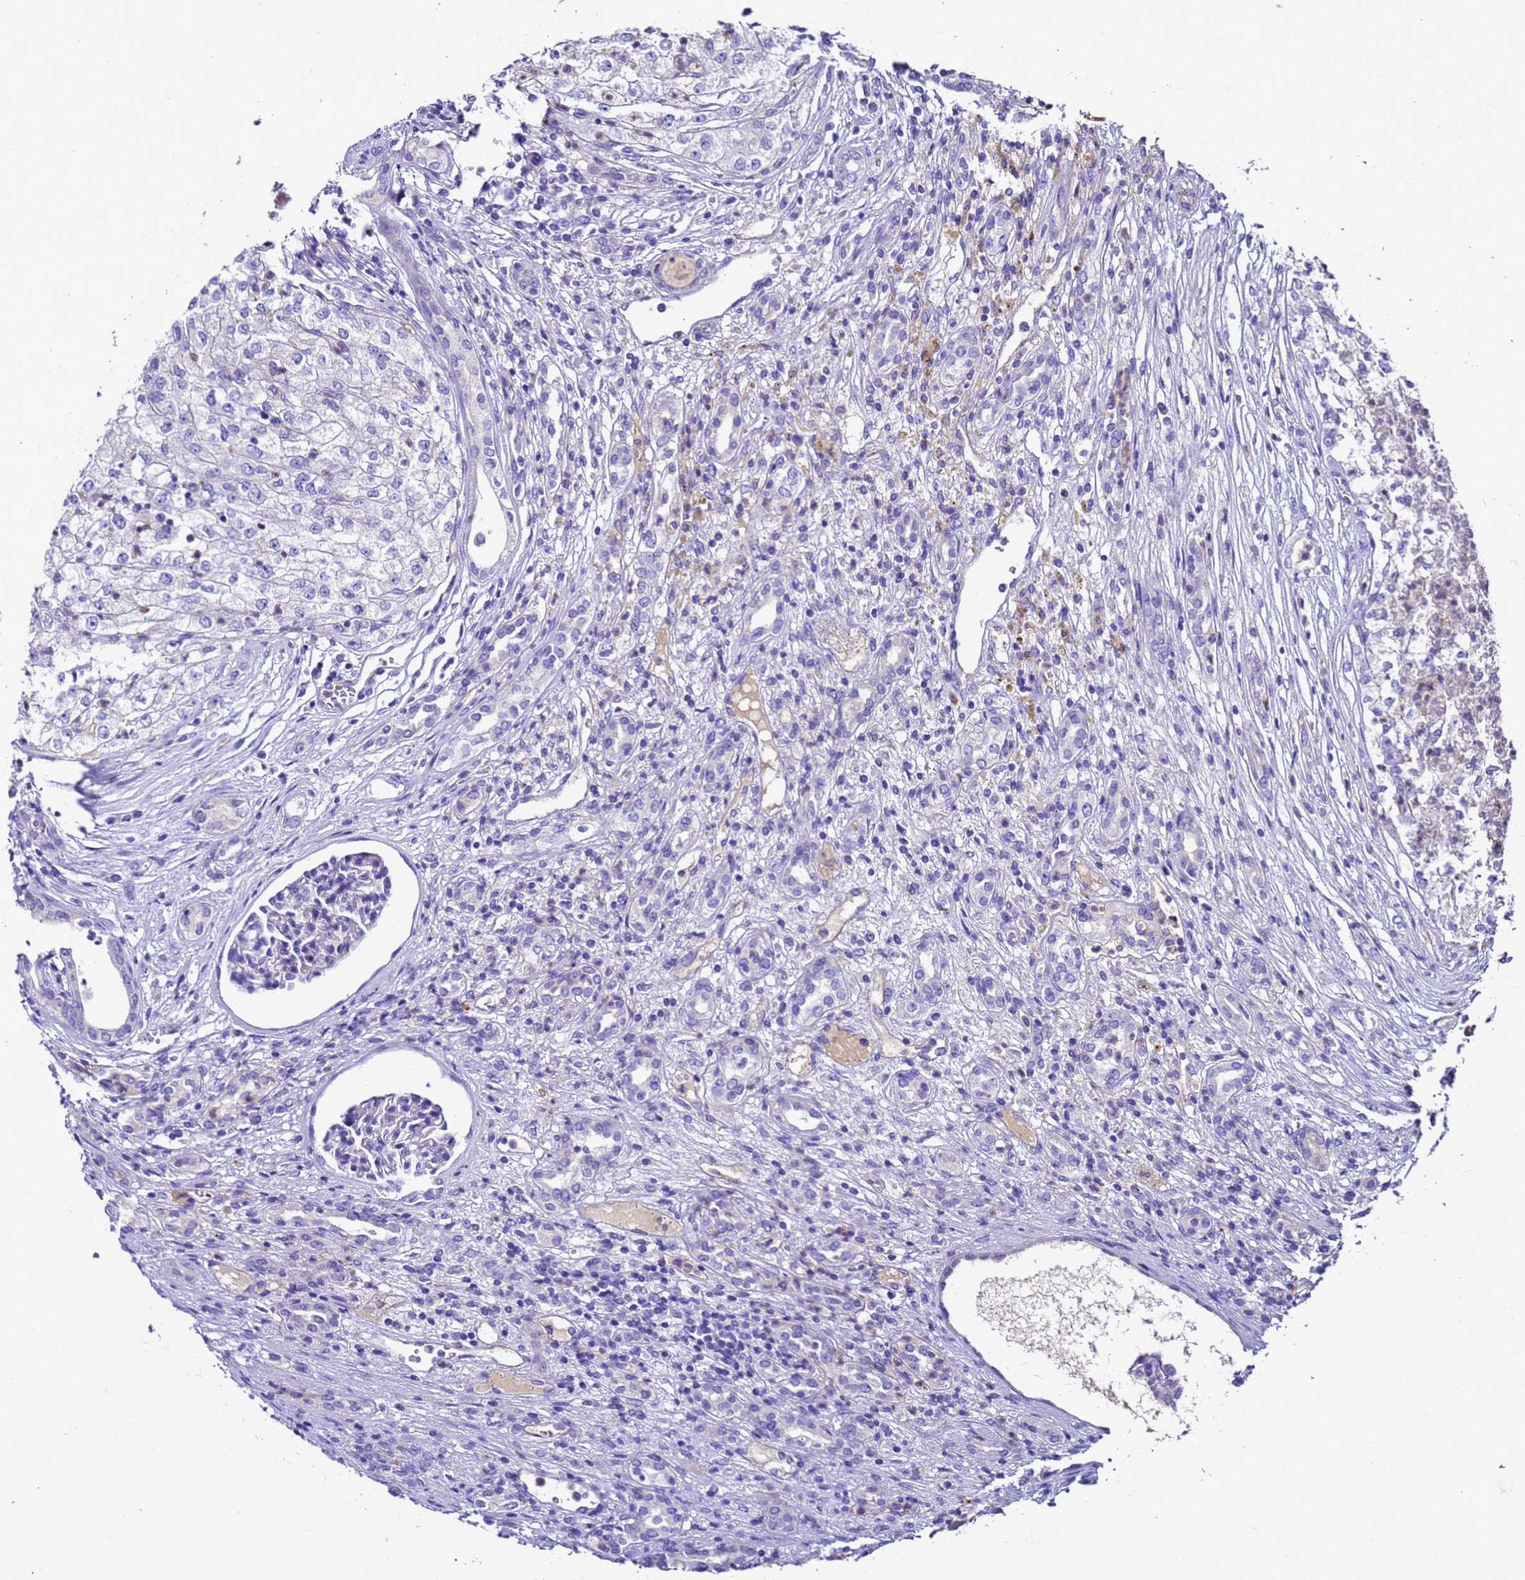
{"staining": {"intensity": "negative", "quantity": "none", "location": "none"}, "tissue": "renal cancer", "cell_type": "Tumor cells", "image_type": "cancer", "snomed": [{"axis": "morphology", "description": "Adenocarcinoma, NOS"}, {"axis": "topography", "description": "Kidney"}], "caption": "A photomicrograph of renal adenocarcinoma stained for a protein demonstrates no brown staining in tumor cells.", "gene": "UGT2A1", "patient": {"sex": "female", "age": 54}}